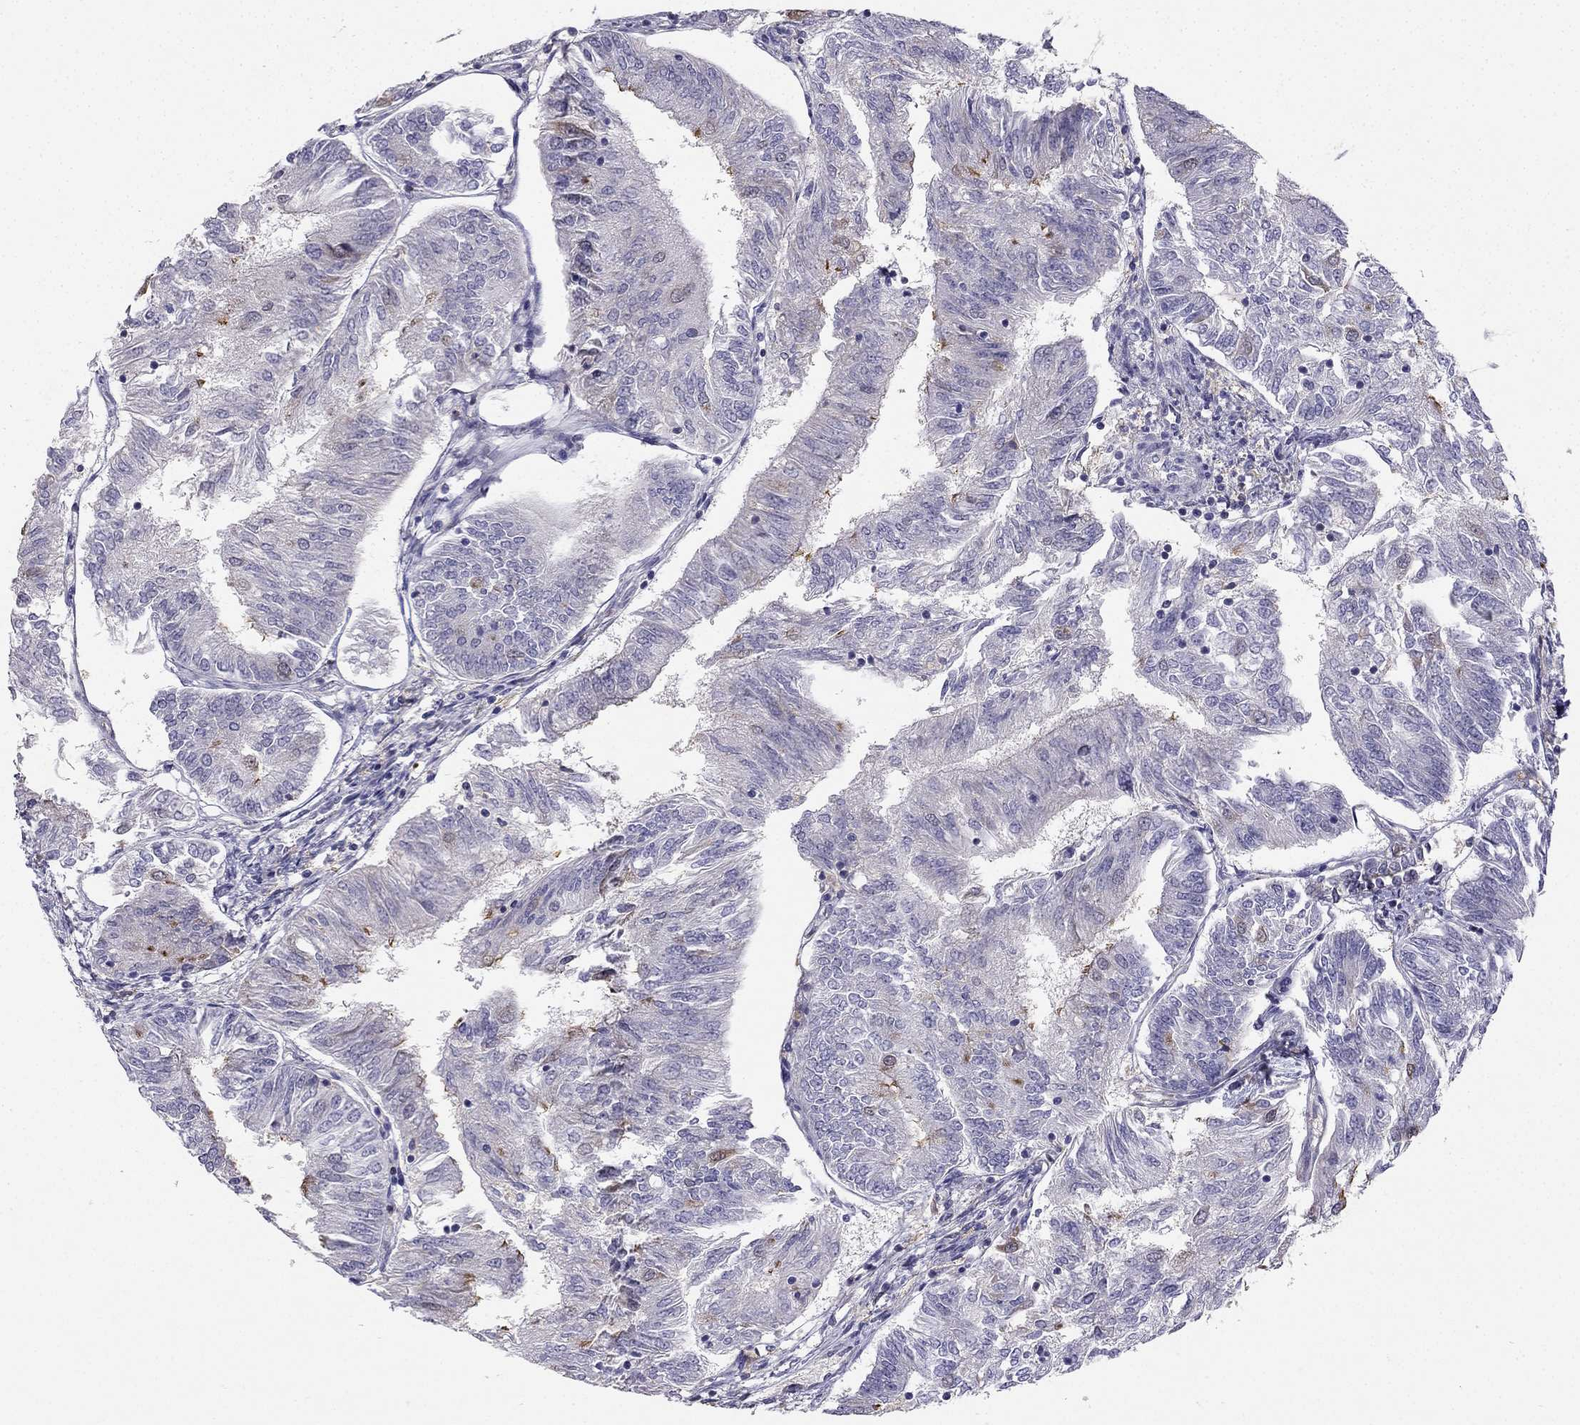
{"staining": {"intensity": "moderate", "quantity": "<25%", "location": "cytoplasmic/membranous"}, "tissue": "endometrial cancer", "cell_type": "Tumor cells", "image_type": "cancer", "snomed": [{"axis": "morphology", "description": "Adenocarcinoma, NOS"}, {"axis": "topography", "description": "Endometrium"}], "caption": "Tumor cells reveal low levels of moderate cytoplasmic/membranous expression in approximately <25% of cells in human endometrial adenocarcinoma.", "gene": "RSPH14", "patient": {"sex": "female", "age": 58}}